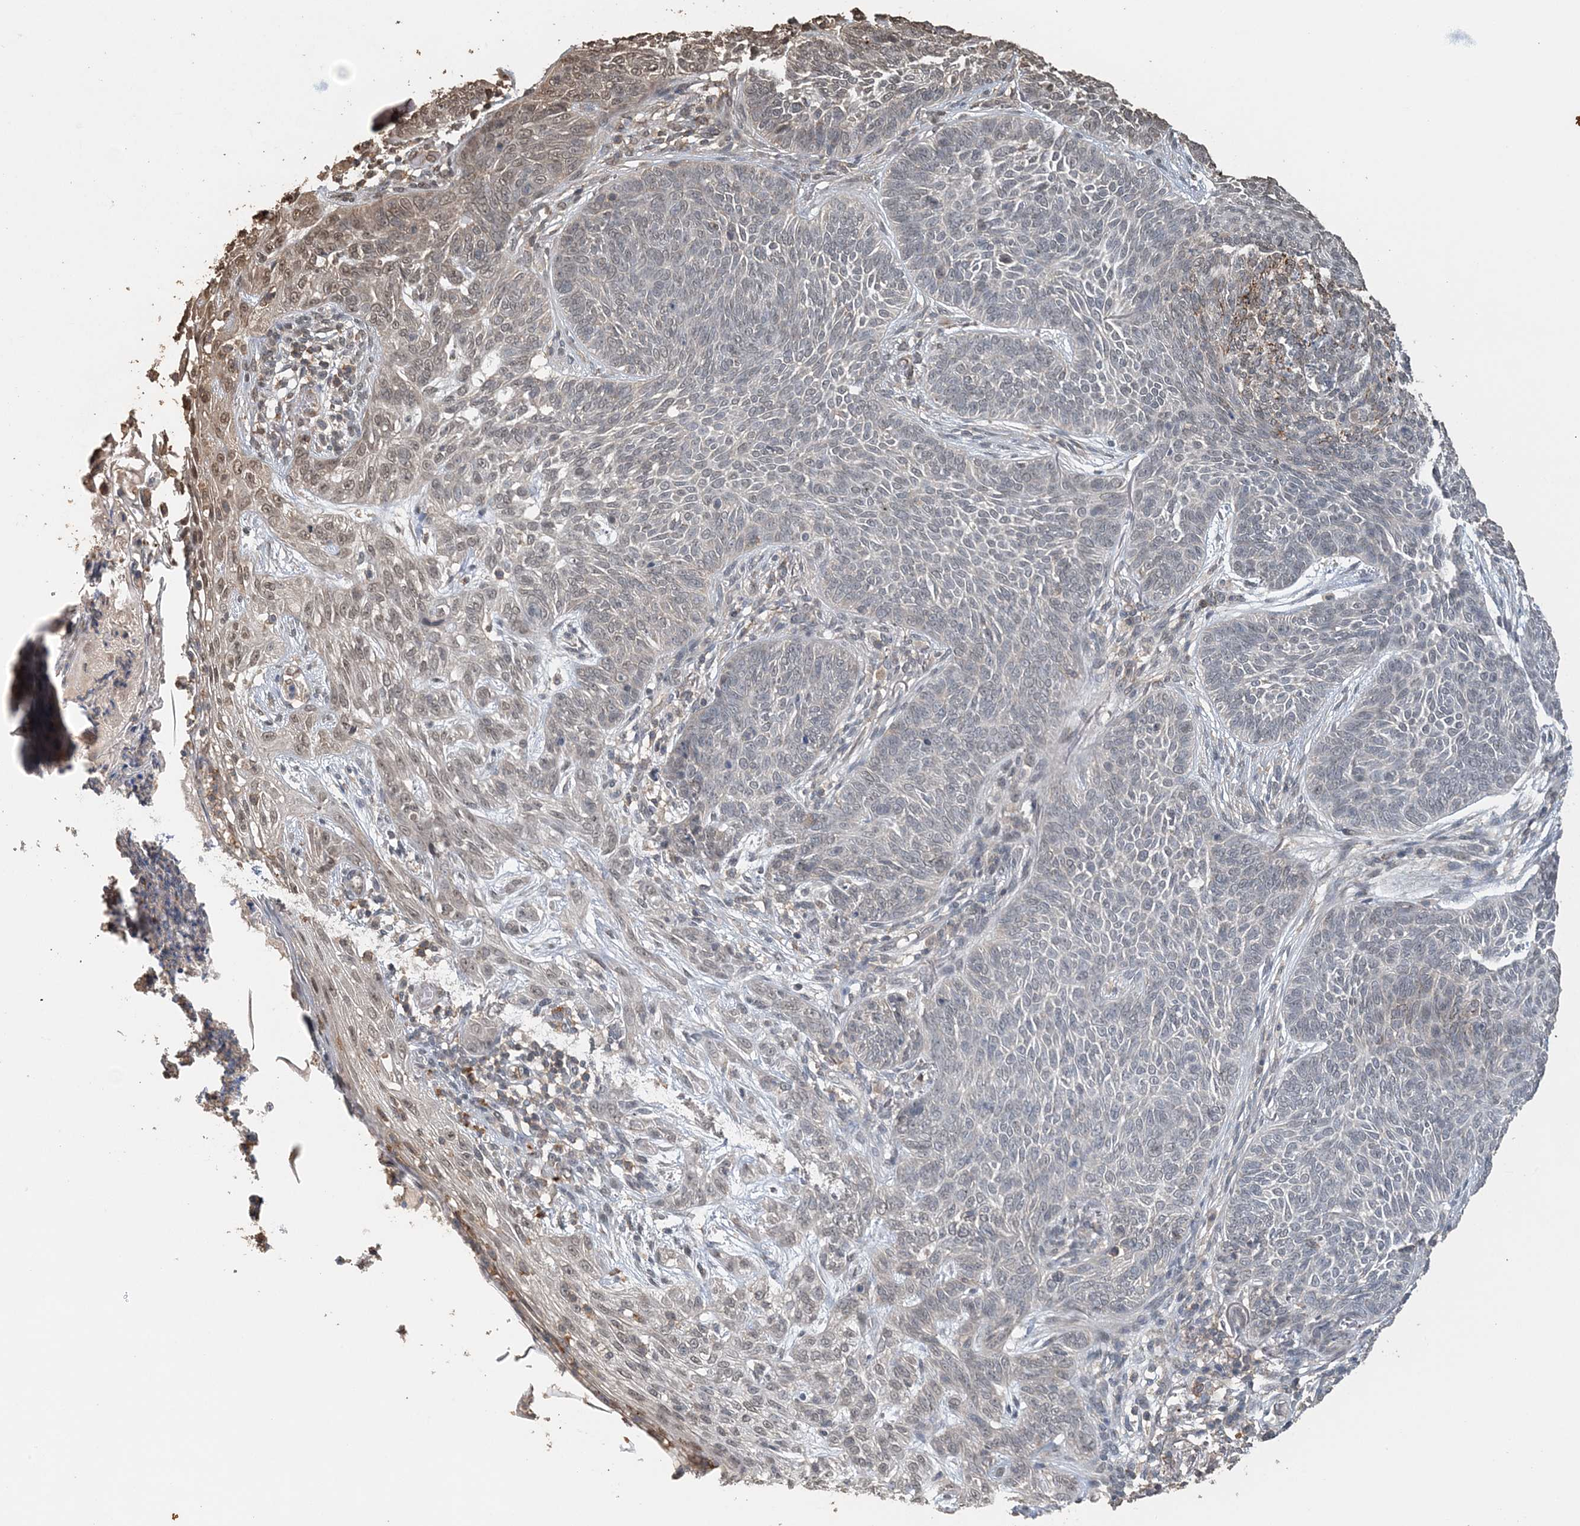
{"staining": {"intensity": "weak", "quantity": "<25%", "location": "nuclear"}, "tissue": "skin cancer", "cell_type": "Tumor cells", "image_type": "cancer", "snomed": [{"axis": "morphology", "description": "Basal cell carcinoma"}, {"axis": "topography", "description": "Skin"}], "caption": "Immunohistochemistry histopathology image of human skin cancer stained for a protein (brown), which shows no positivity in tumor cells.", "gene": "FAM110A", "patient": {"sex": "male", "age": 85}}